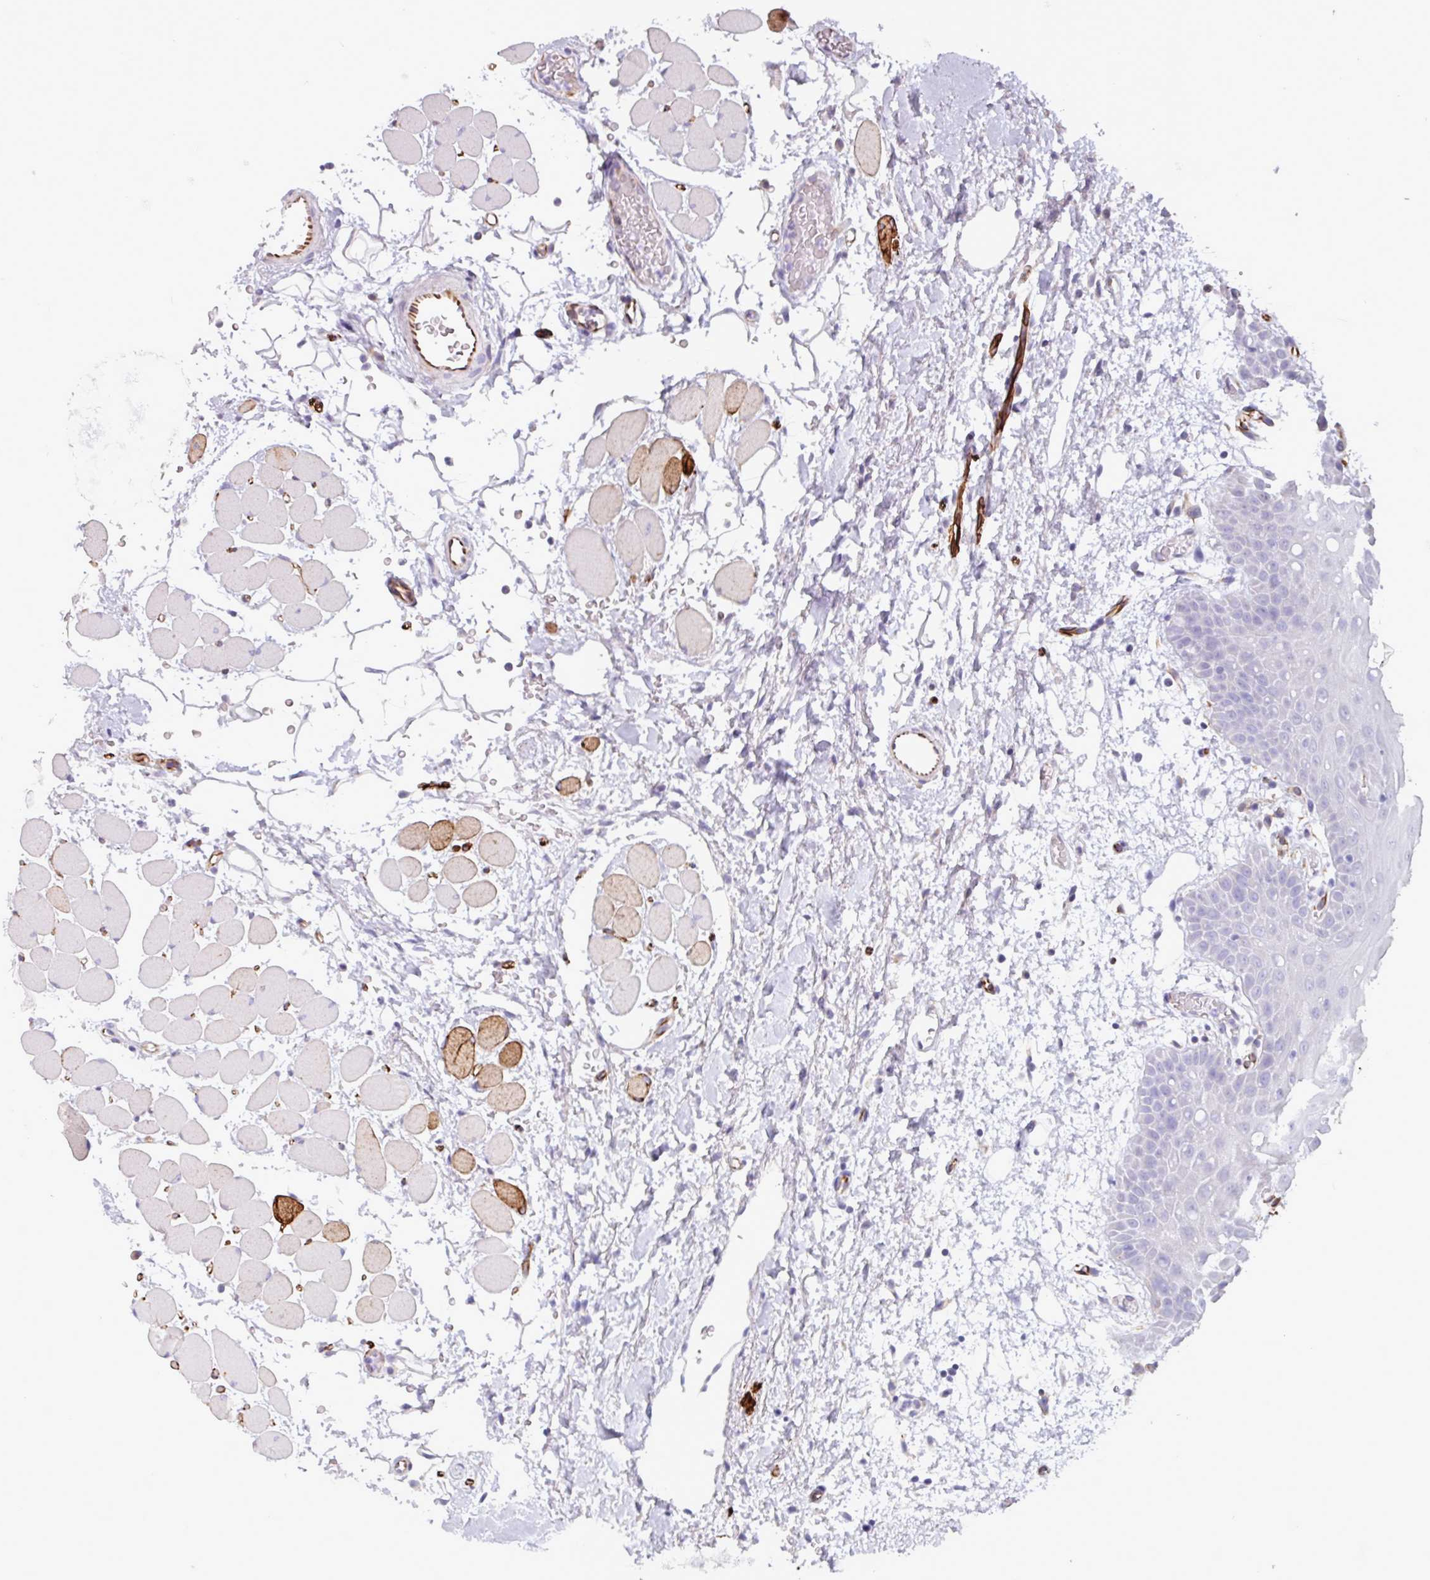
{"staining": {"intensity": "negative", "quantity": "none", "location": "none"}, "tissue": "oral mucosa", "cell_type": "Squamous epithelial cells", "image_type": "normal", "snomed": [{"axis": "morphology", "description": "Normal tissue, NOS"}, {"axis": "topography", "description": "Oral tissue"}, {"axis": "topography", "description": "Tounge, NOS"}], "caption": "Normal oral mucosa was stained to show a protein in brown. There is no significant staining in squamous epithelial cells. Brightfield microscopy of immunohistochemistry stained with DAB (3,3'-diaminobenzidine) (brown) and hematoxylin (blue), captured at high magnification.", "gene": "BTD", "patient": {"sex": "female", "age": 59}}